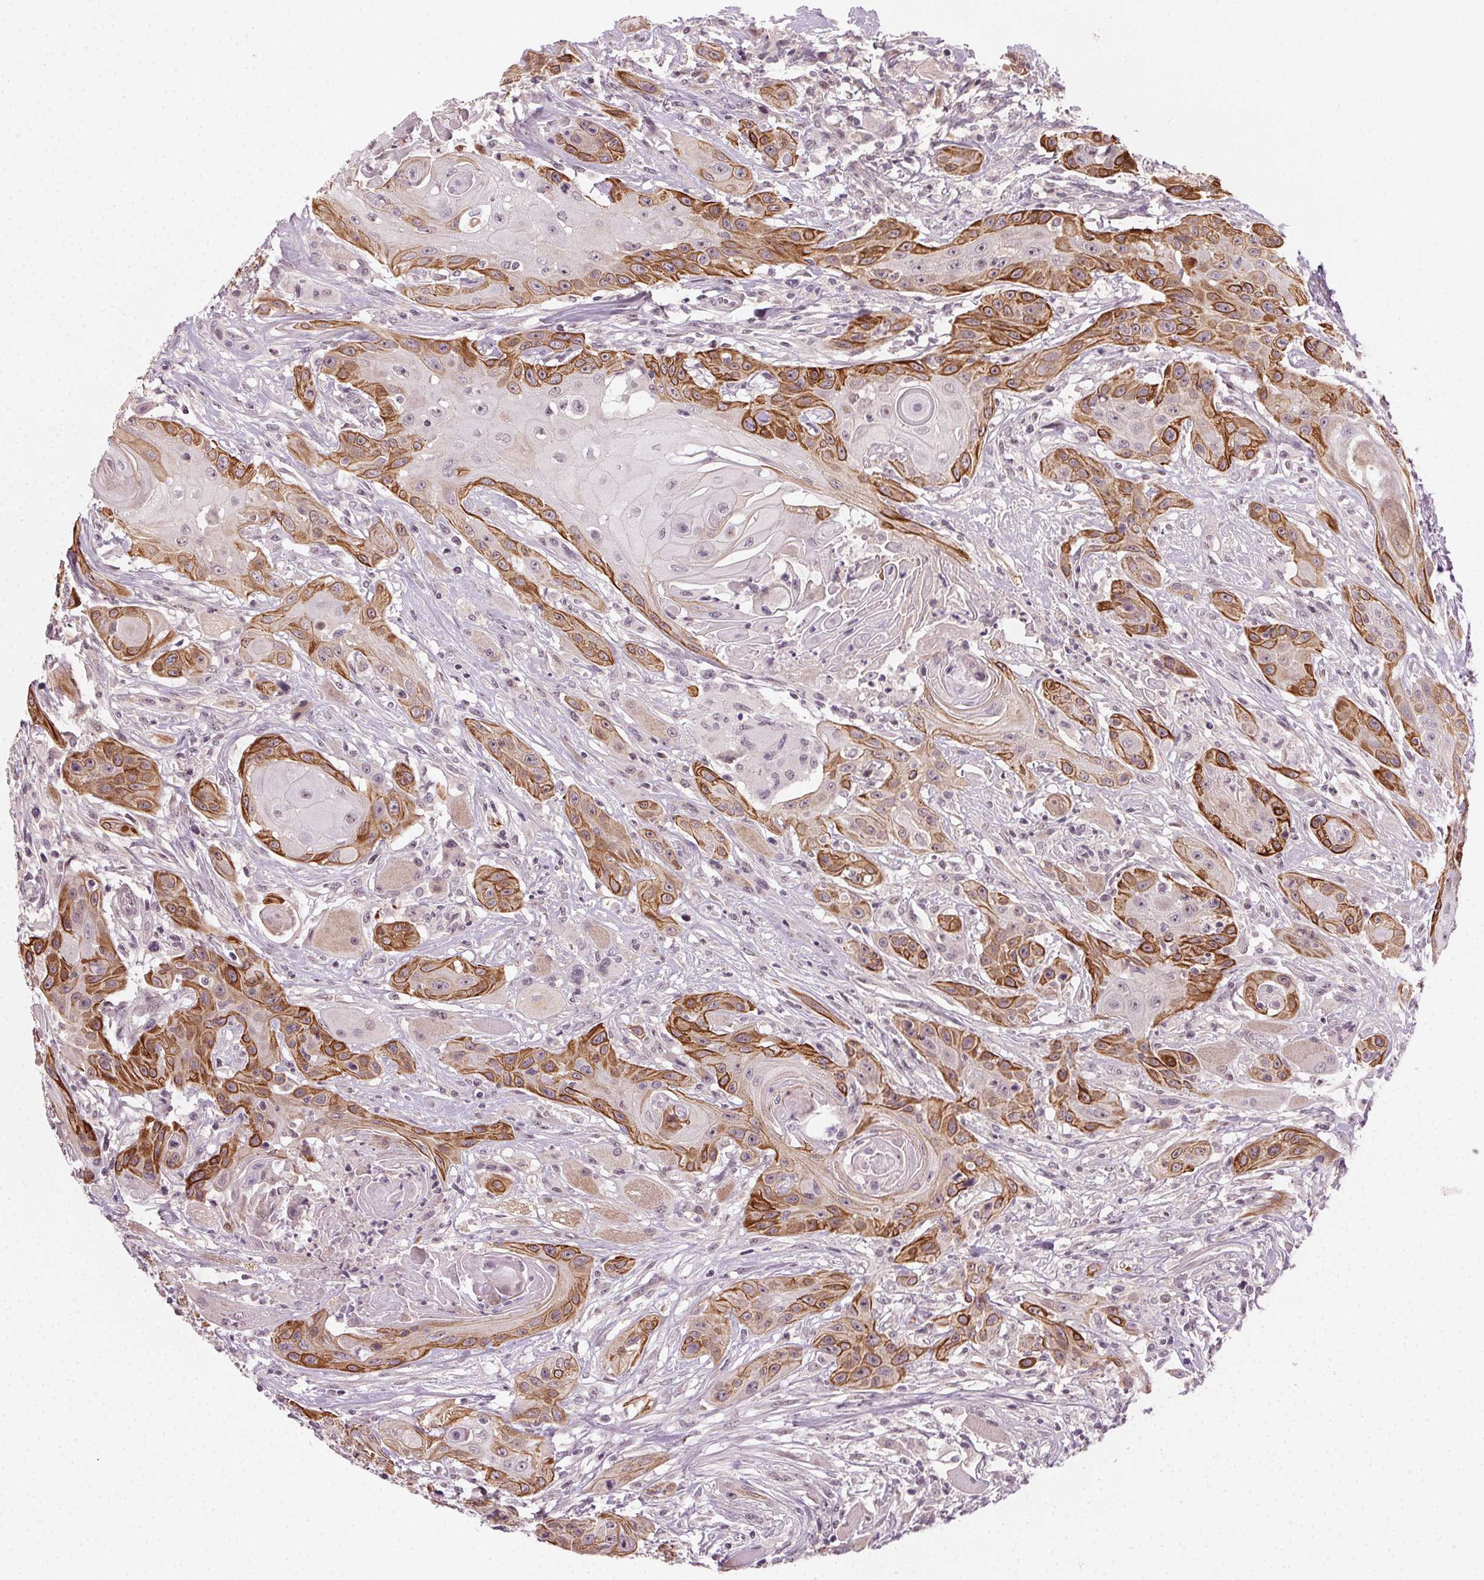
{"staining": {"intensity": "strong", "quantity": "25%-75%", "location": "cytoplasmic/membranous"}, "tissue": "head and neck cancer", "cell_type": "Tumor cells", "image_type": "cancer", "snomed": [{"axis": "morphology", "description": "Squamous cell carcinoma, NOS"}, {"axis": "topography", "description": "Oral tissue"}, {"axis": "topography", "description": "Head-Neck"}, {"axis": "topography", "description": "Neck, NOS"}], "caption": "Immunohistochemical staining of head and neck squamous cell carcinoma displays high levels of strong cytoplasmic/membranous staining in approximately 25%-75% of tumor cells.", "gene": "TUB", "patient": {"sex": "female", "age": 55}}